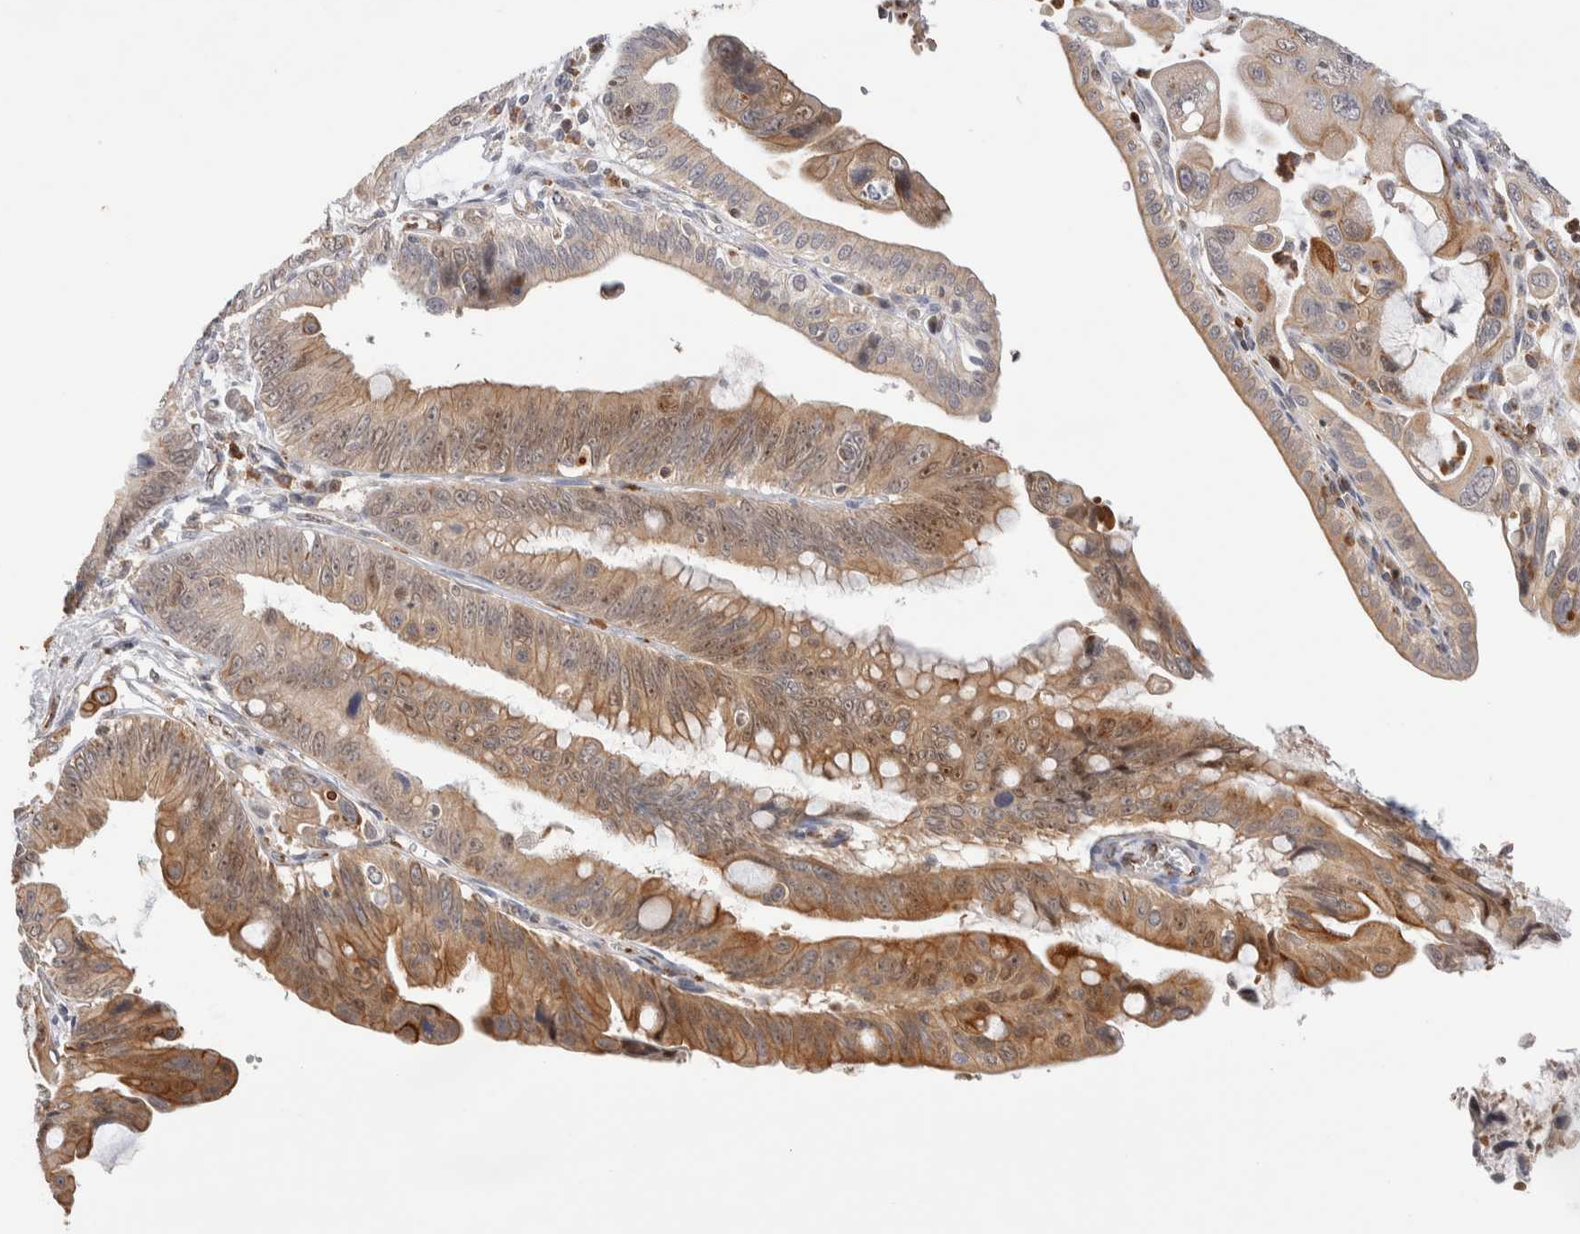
{"staining": {"intensity": "moderate", "quantity": ">75%", "location": "cytoplasmic/membranous"}, "tissue": "pancreatic cancer", "cell_type": "Tumor cells", "image_type": "cancer", "snomed": [{"axis": "morphology", "description": "Adenocarcinoma, NOS"}, {"axis": "topography", "description": "Pancreas"}], "caption": "This image shows pancreatic cancer (adenocarcinoma) stained with IHC to label a protein in brown. The cytoplasmic/membranous of tumor cells show moderate positivity for the protein. Nuclei are counter-stained blue.", "gene": "NSMAF", "patient": {"sex": "female", "age": 72}}